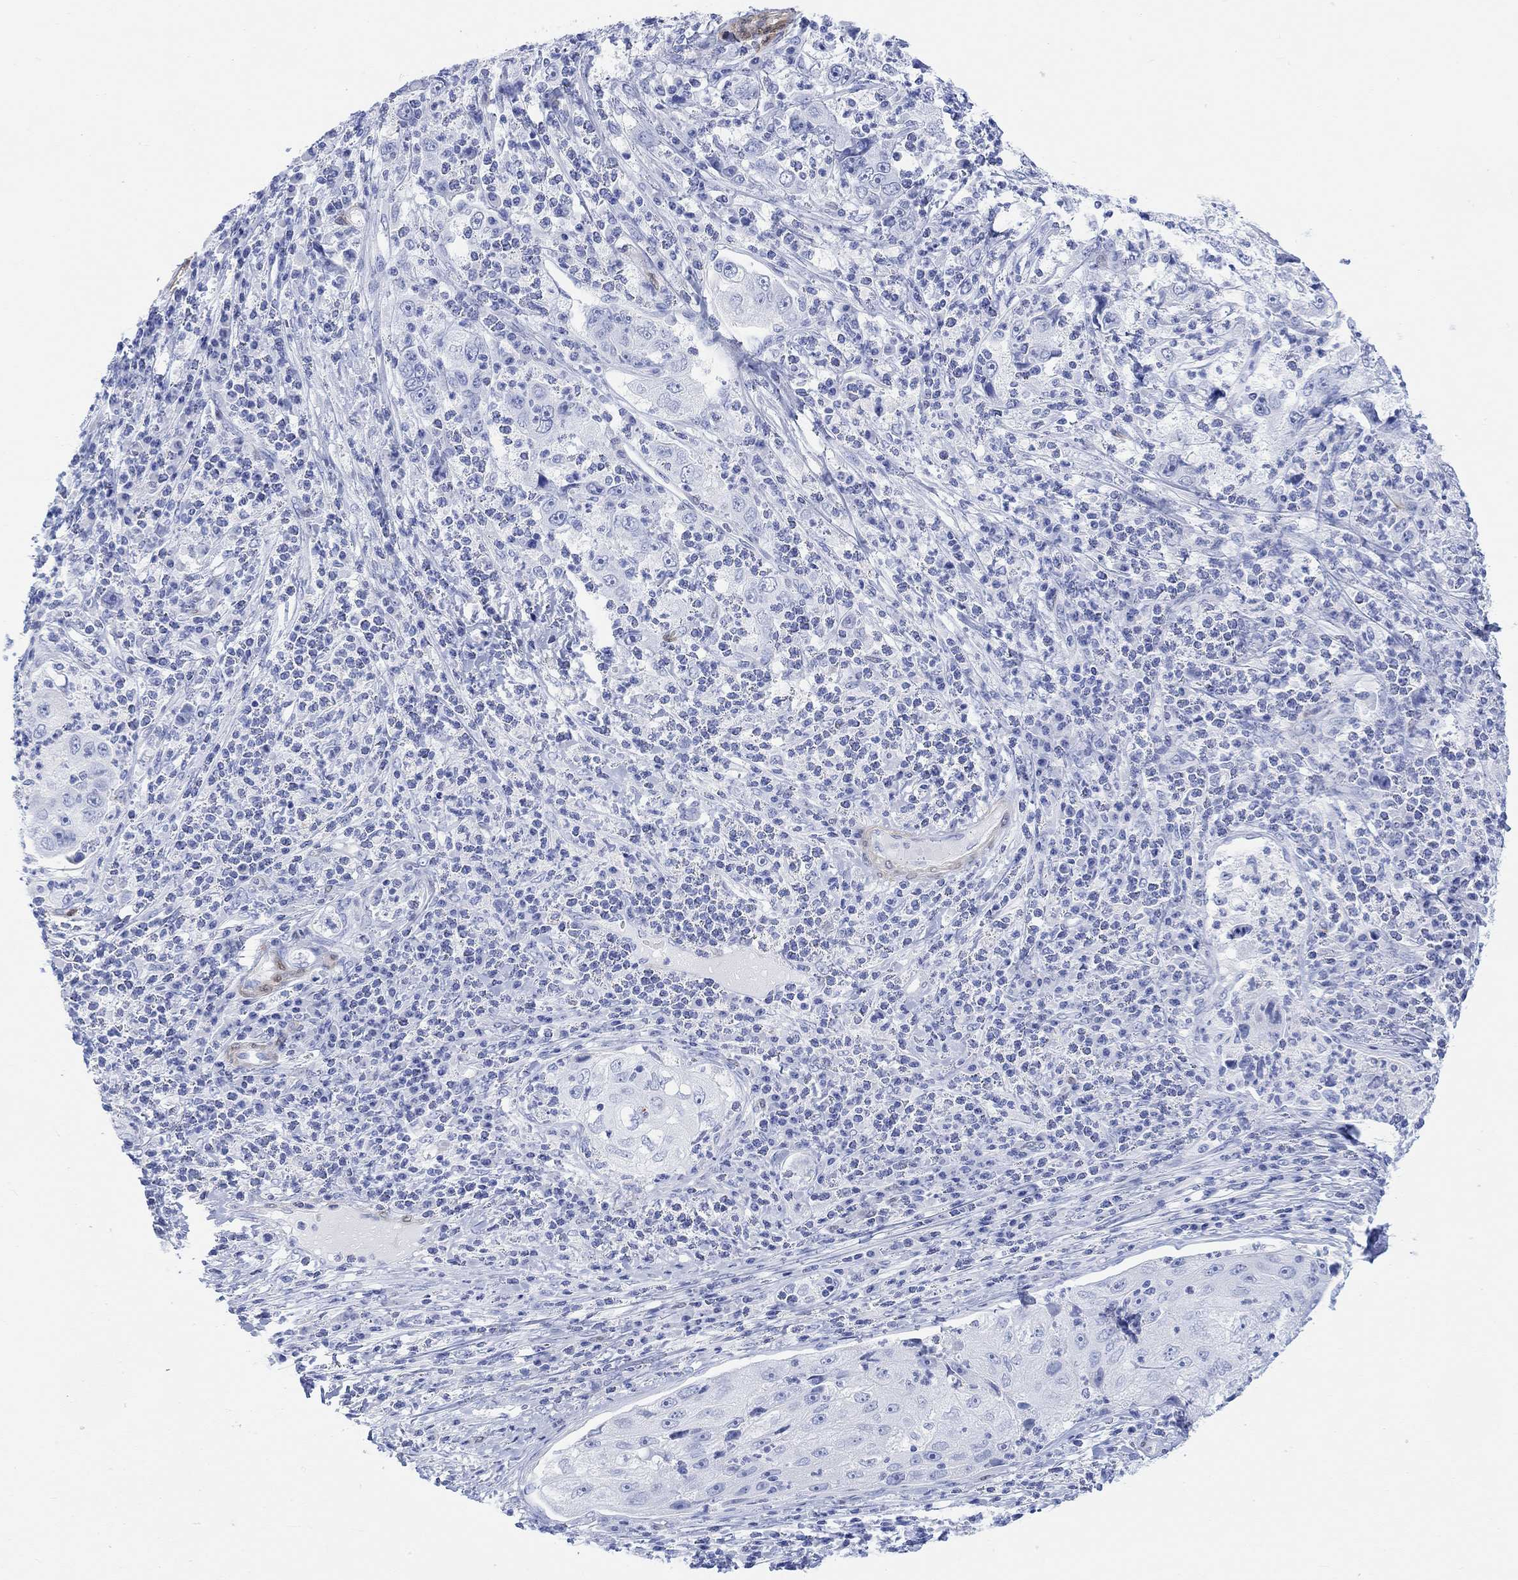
{"staining": {"intensity": "negative", "quantity": "none", "location": "none"}, "tissue": "cervical cancer", "cell_type": "Tumor cells", "image_type": "cancer", "snomed": [{"axis": "morphology", "description": "Squamous cell carcinoma, NOS"}, {"axis": "topography", "description": "Cervix"}], "caption": "The image reveals no staining of tumor cells in squamous cell carcinoma (cervical). Brightfield microscopy of immunohistochemistry (IHC) stained with DAB (3,3'-diaminobenzidine) (brown) and hematoxylin (blue), captured at high magnification.", "gene": "TPPP3", "patient": {"sex": "female", "age": 36}}